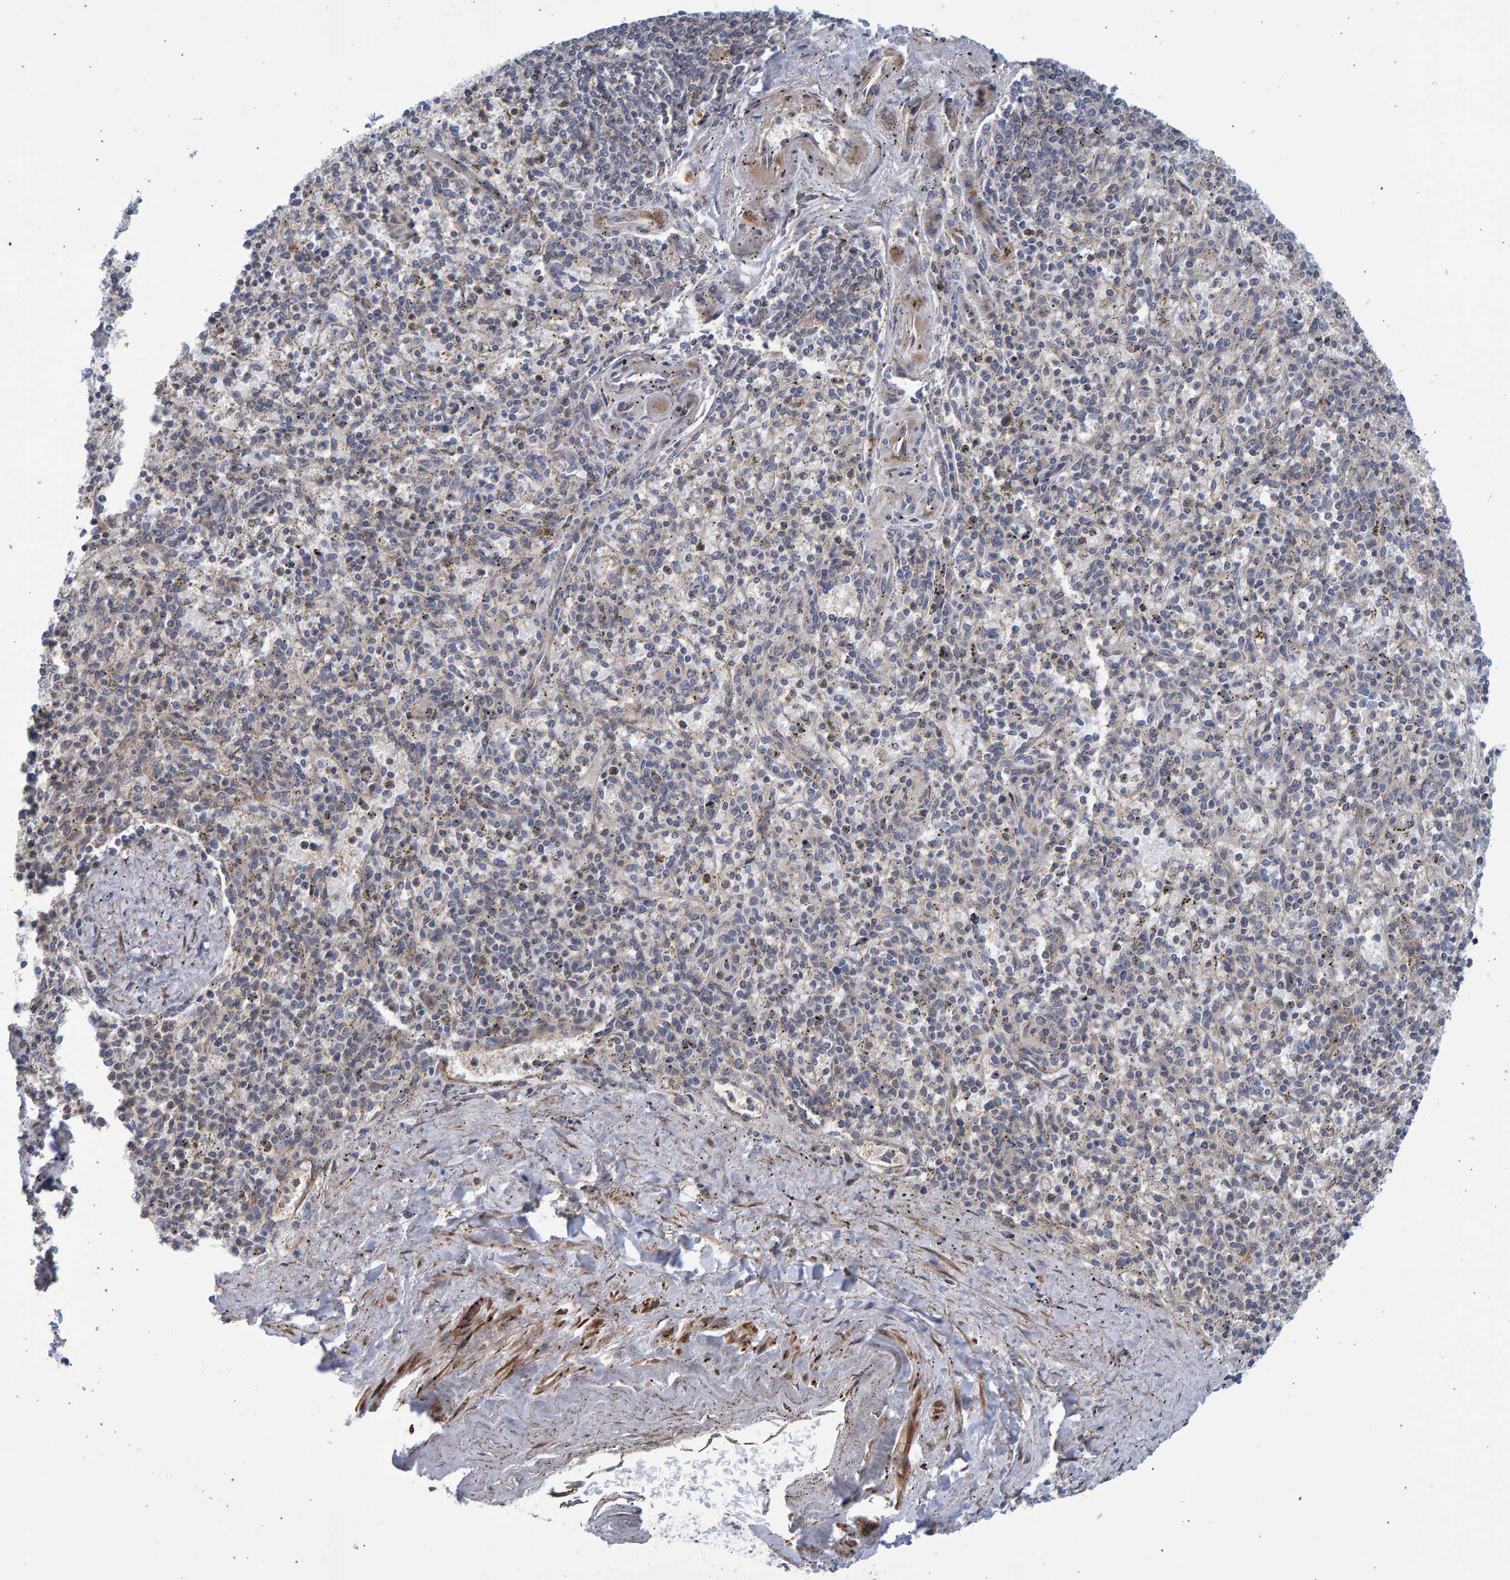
{"staining": {"intensity": "negative", "quantity": "none", "location": "none"}, "tissue": "spleen", "cell_type": "Cells in red pulp", "image_type": "normal", "snomed": [{"axis": "morphology", "description": "Normal tissue, NOS"}, {"axis": "topography", "description": "Spleen"}], "caption": "The IHC photomicrograph has no significant staining in cells in red pulp of spleen.", "gene": "LRBA", "patient": {"sex": "male", "age": 72}}